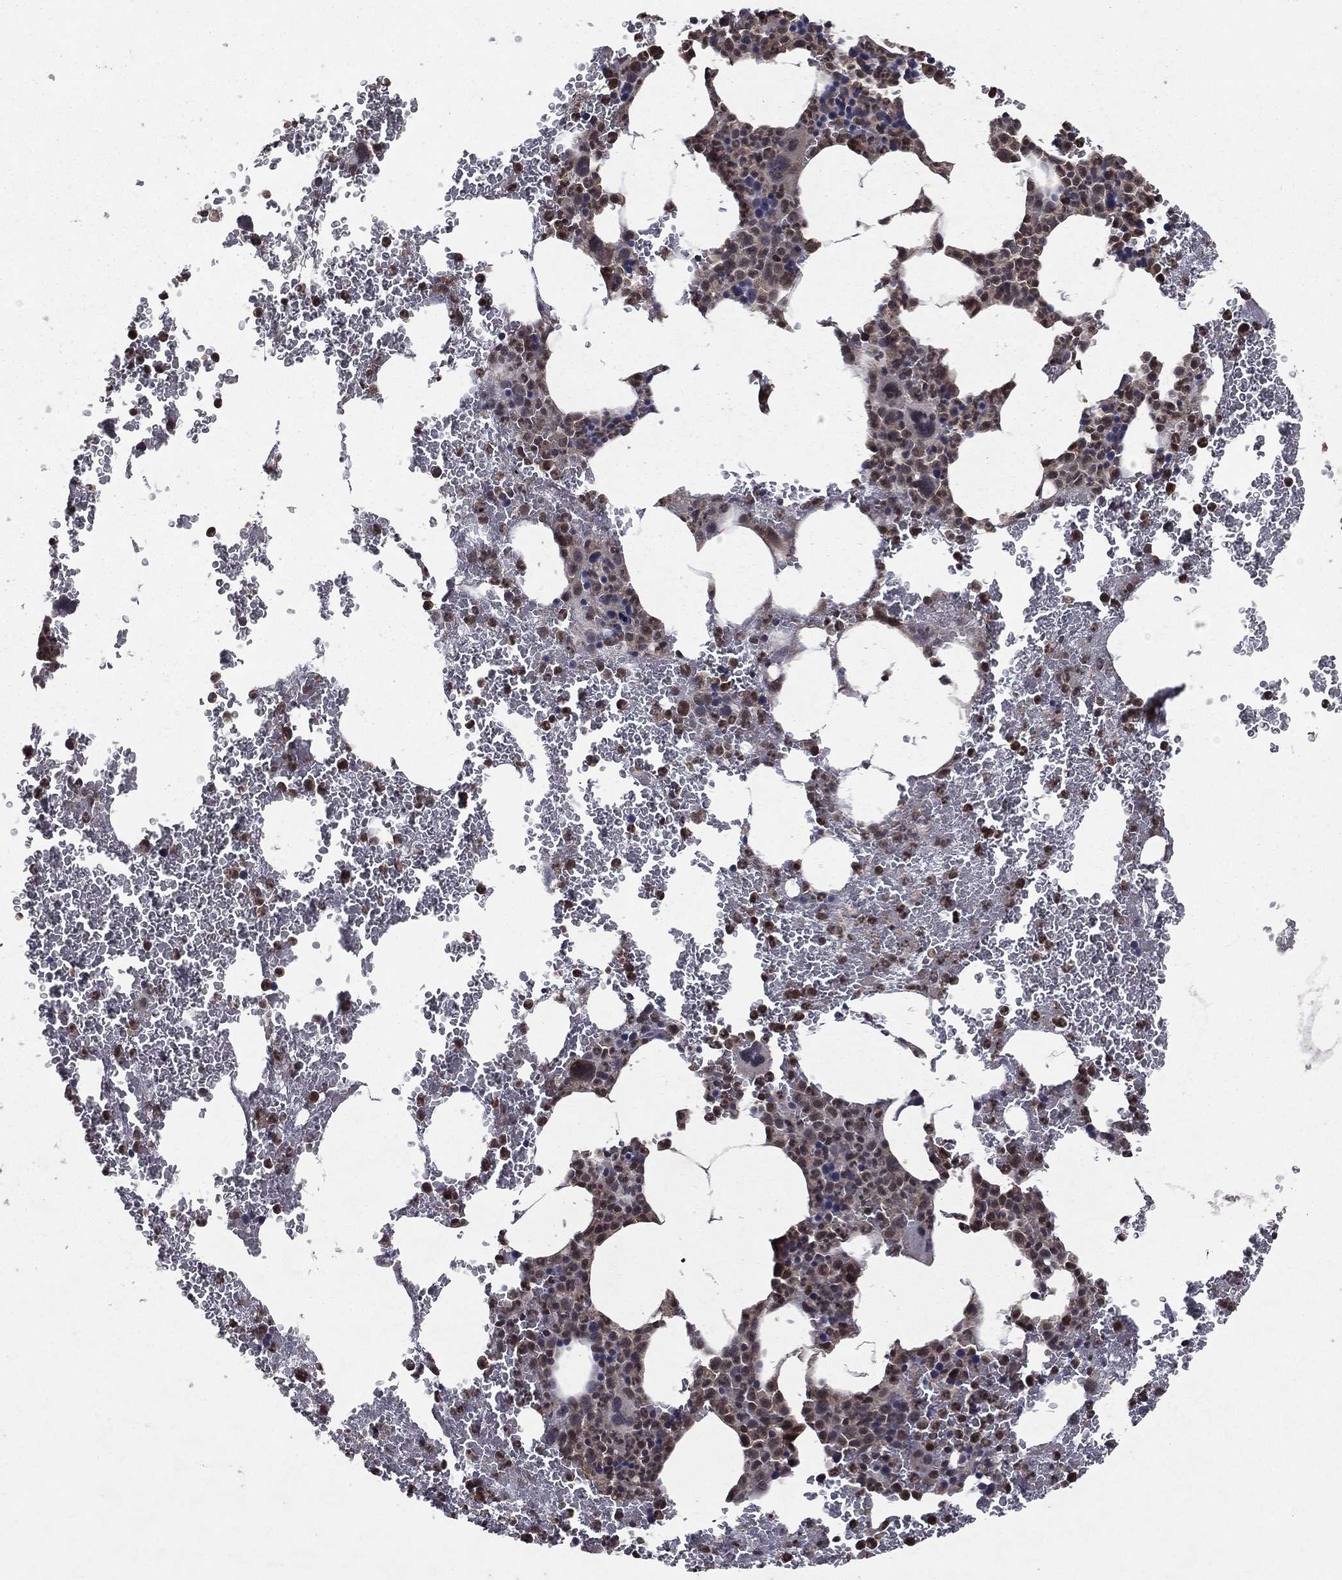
{"staining": {"intensity": "moderate", "quantity": "<25%", "location": "nuclear"}, "tissue": "bone marrow", "cell_type": "Hematopoietic cells", "image_type": "normal", "snomed": [{"axis": "morphology", "description": "Normal tissue, NOS"}, {"axis": "topography", "description": "Bone marrow"}], "caption": "IHC of normal bone marrow displays low levels of moderate nuclear positivity in approximately <25% of hematopoietic cells.", "gene": "FGD1", "patient": {"sex": "male", "age": 91}}